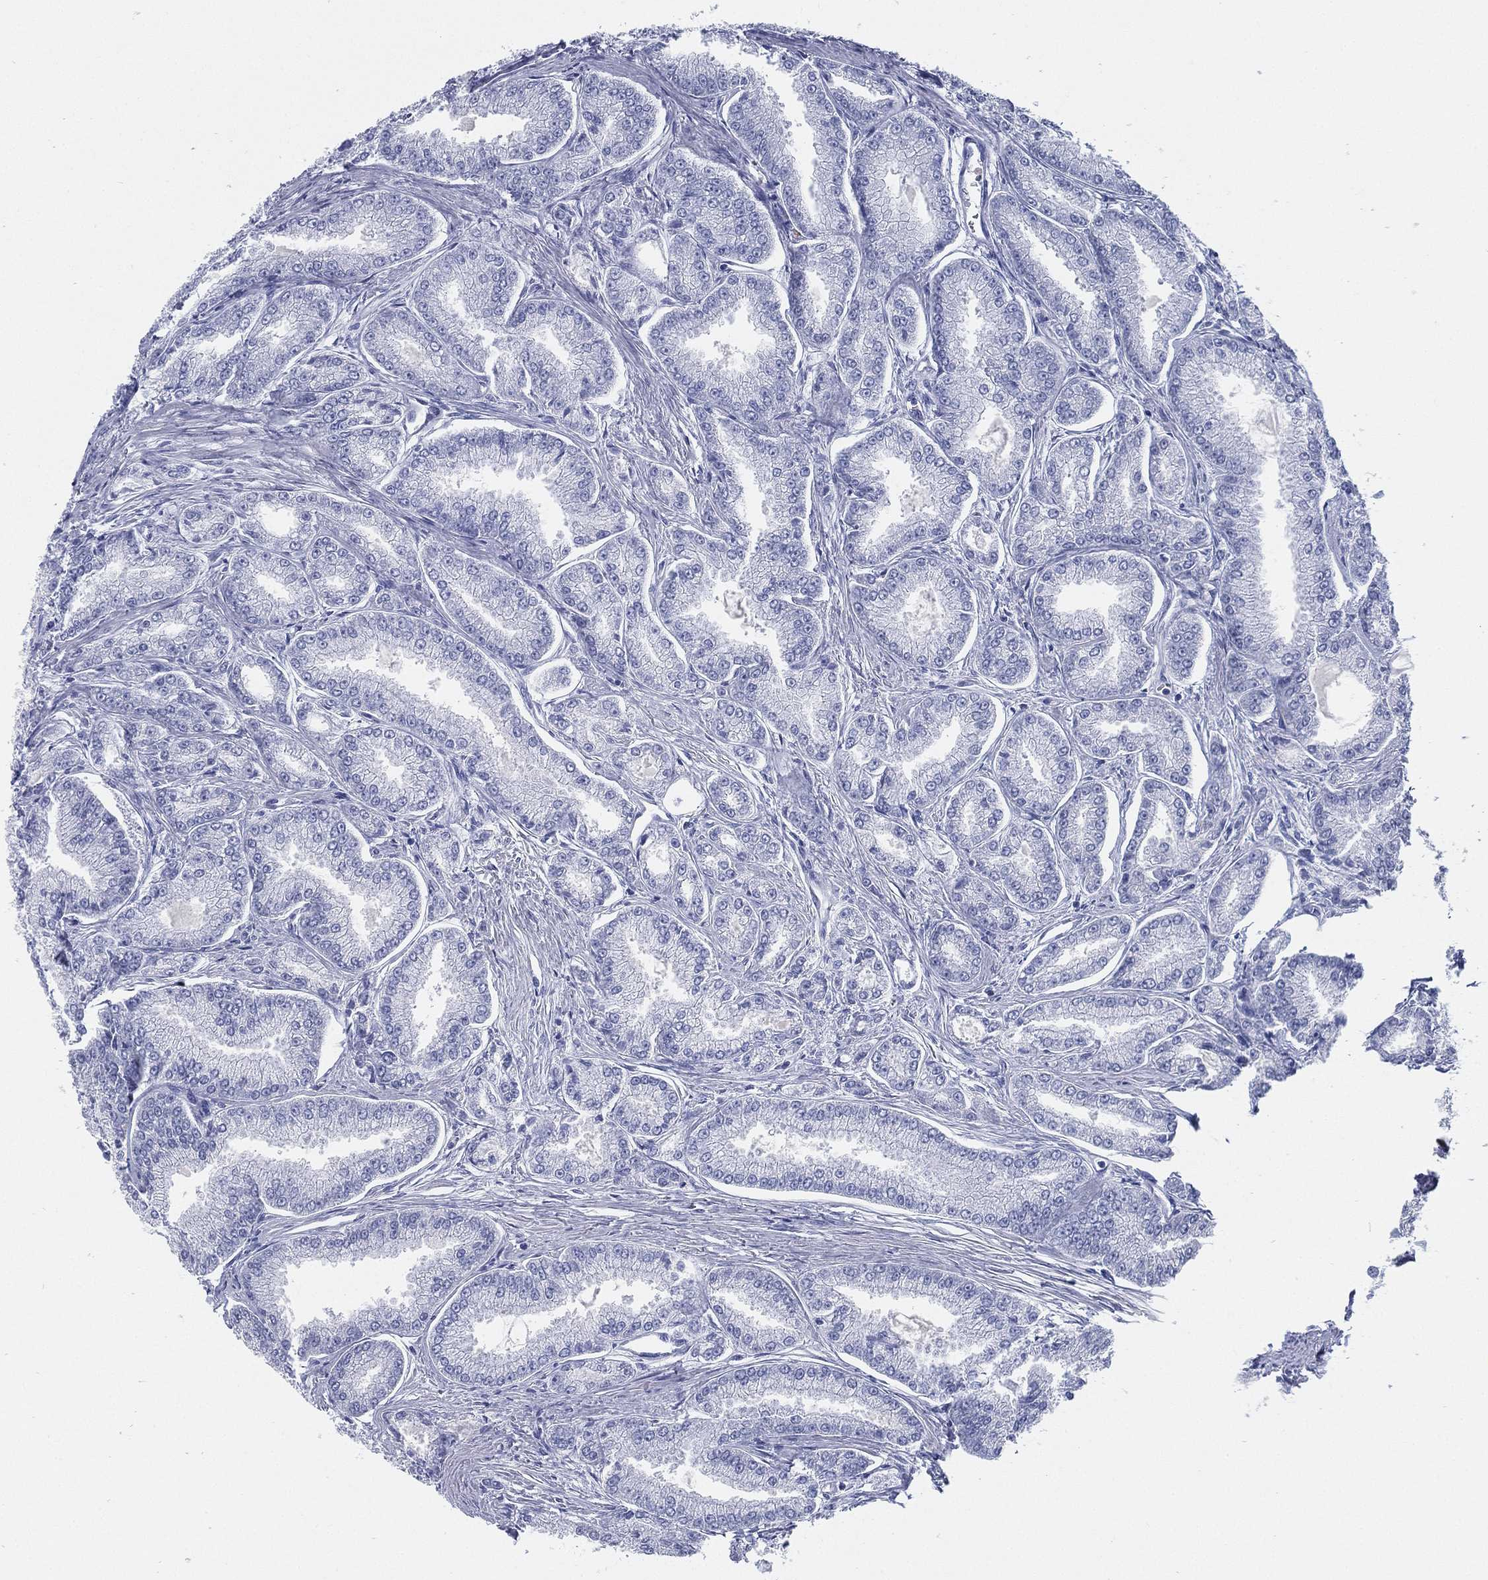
{"staining": {"intensity": "negative", "quantity": "none", "location": "none"}, "tissue": "prostate cancer", "cell_type": "Tumor cells", "image_type": "cancer", "snomed": [{"axis": "morphology", "description": "Adenocarcinoma, NOS"}, {"axis": "morphology", "description": "Adenocarcinoma, High grade"}, {"axis": "topography", "description": "Prostate"}], "caption": "Prostate cancer (adenocarcinoma (high-grade)) was stained to show a protein in brown. There is no significant positivity in tumor cells.", "gene": "TMEM252", "patient": {"sex": "male", "age": 70}}